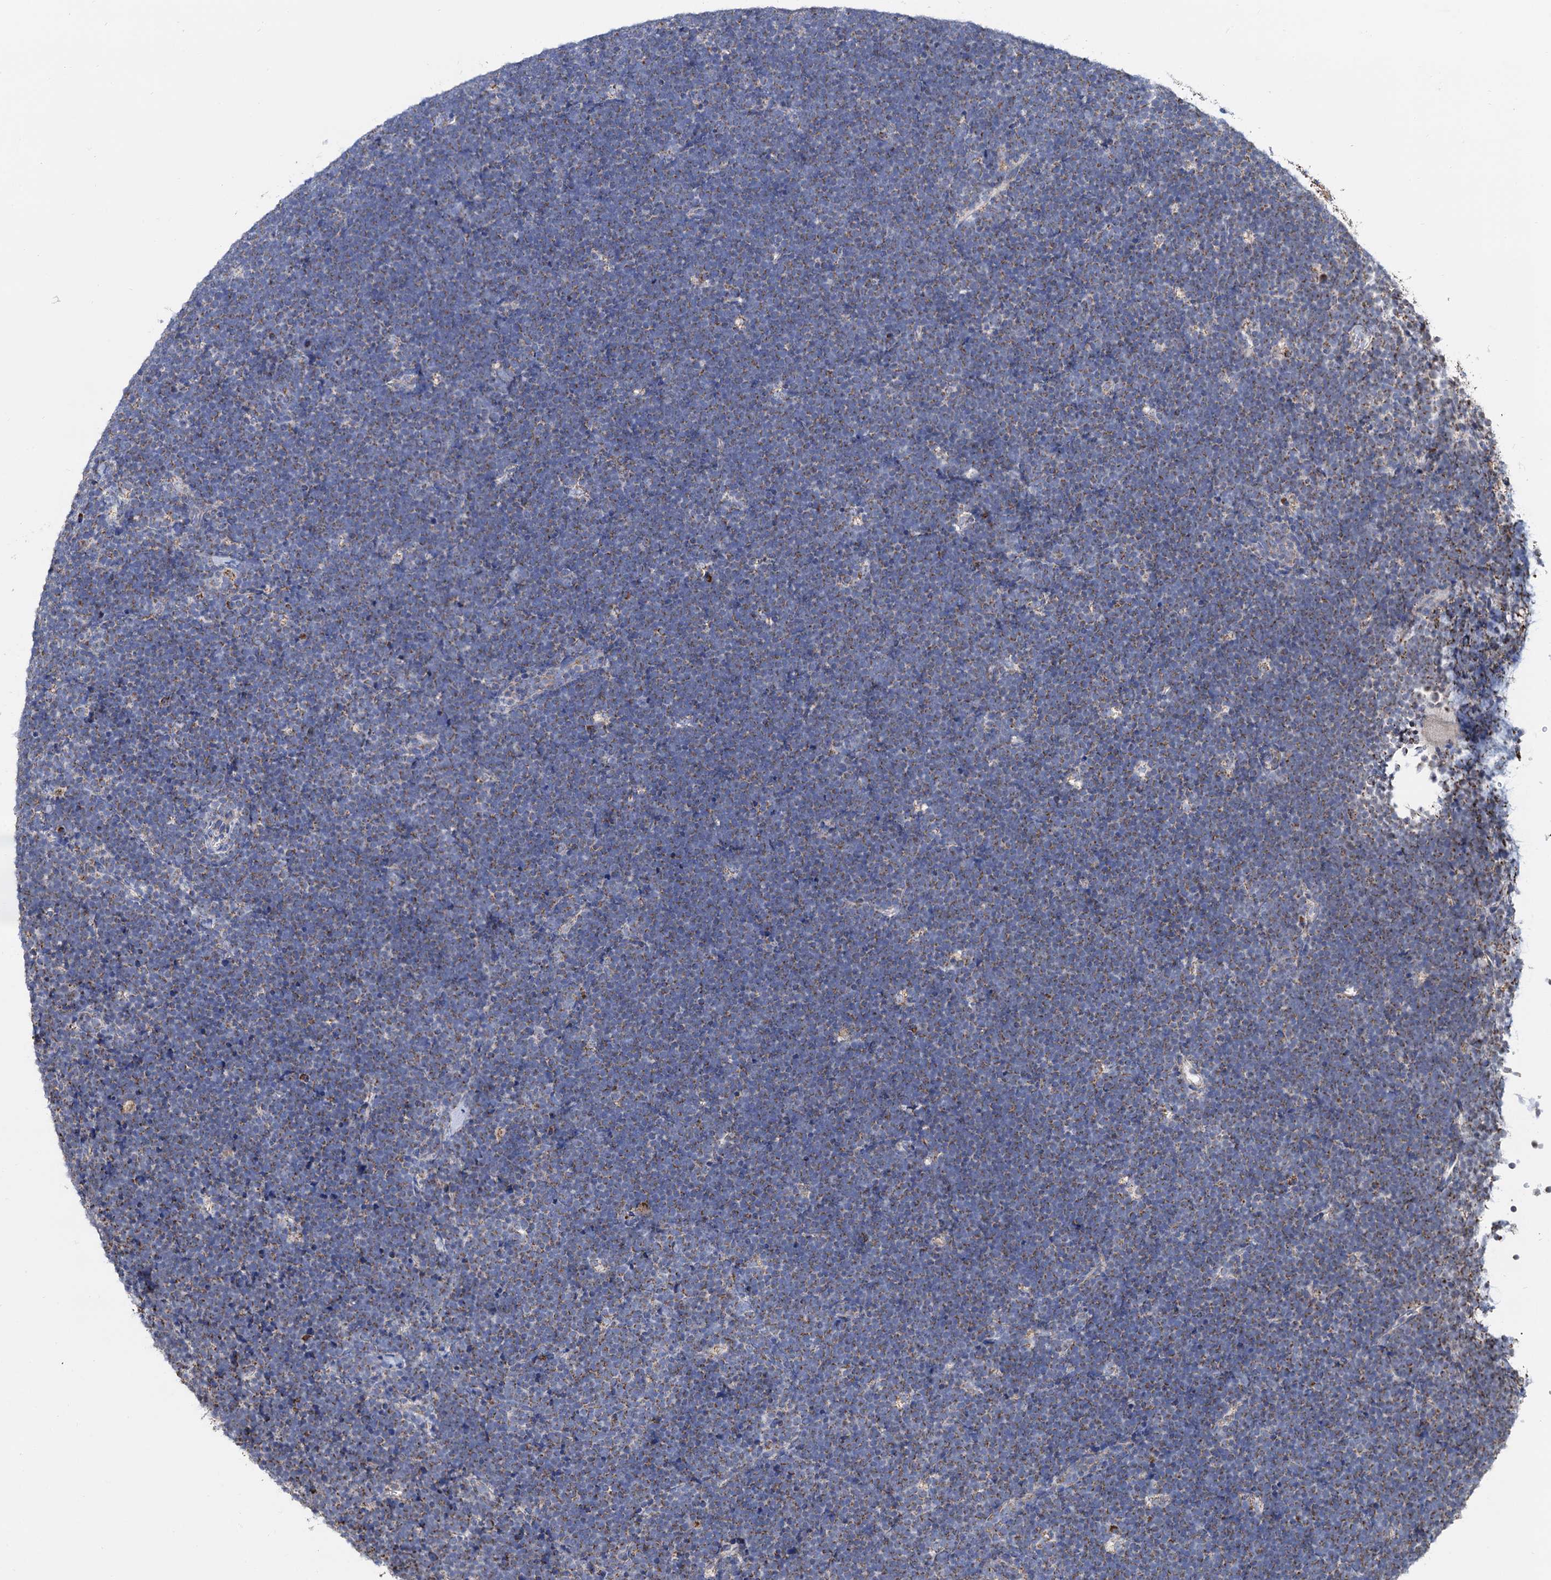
{"staining": {"intensity": "weak", "quantity": "25%-75%", "location": "cytoplasmic/membranous"}, "tissue": "lymphoma", "cell_type": "Tumor cells", "image_type": "cancer", "snomed": [{"axis": "morphology", "description": "Malignant lymphoma, non-Hodgkin's type, High grade"}, {"axis": "topography", "description": "Lymph node"}], "caption": "Protein expression analysis of human high-grade malignant lymphoma, non-Hodgkin's type reveals weak cytoplasmic/membranous staining in approximately 25%-75% of tumor cells.", "gene": "C2CD3", "patient": {"sex": "male", "age": 13}}